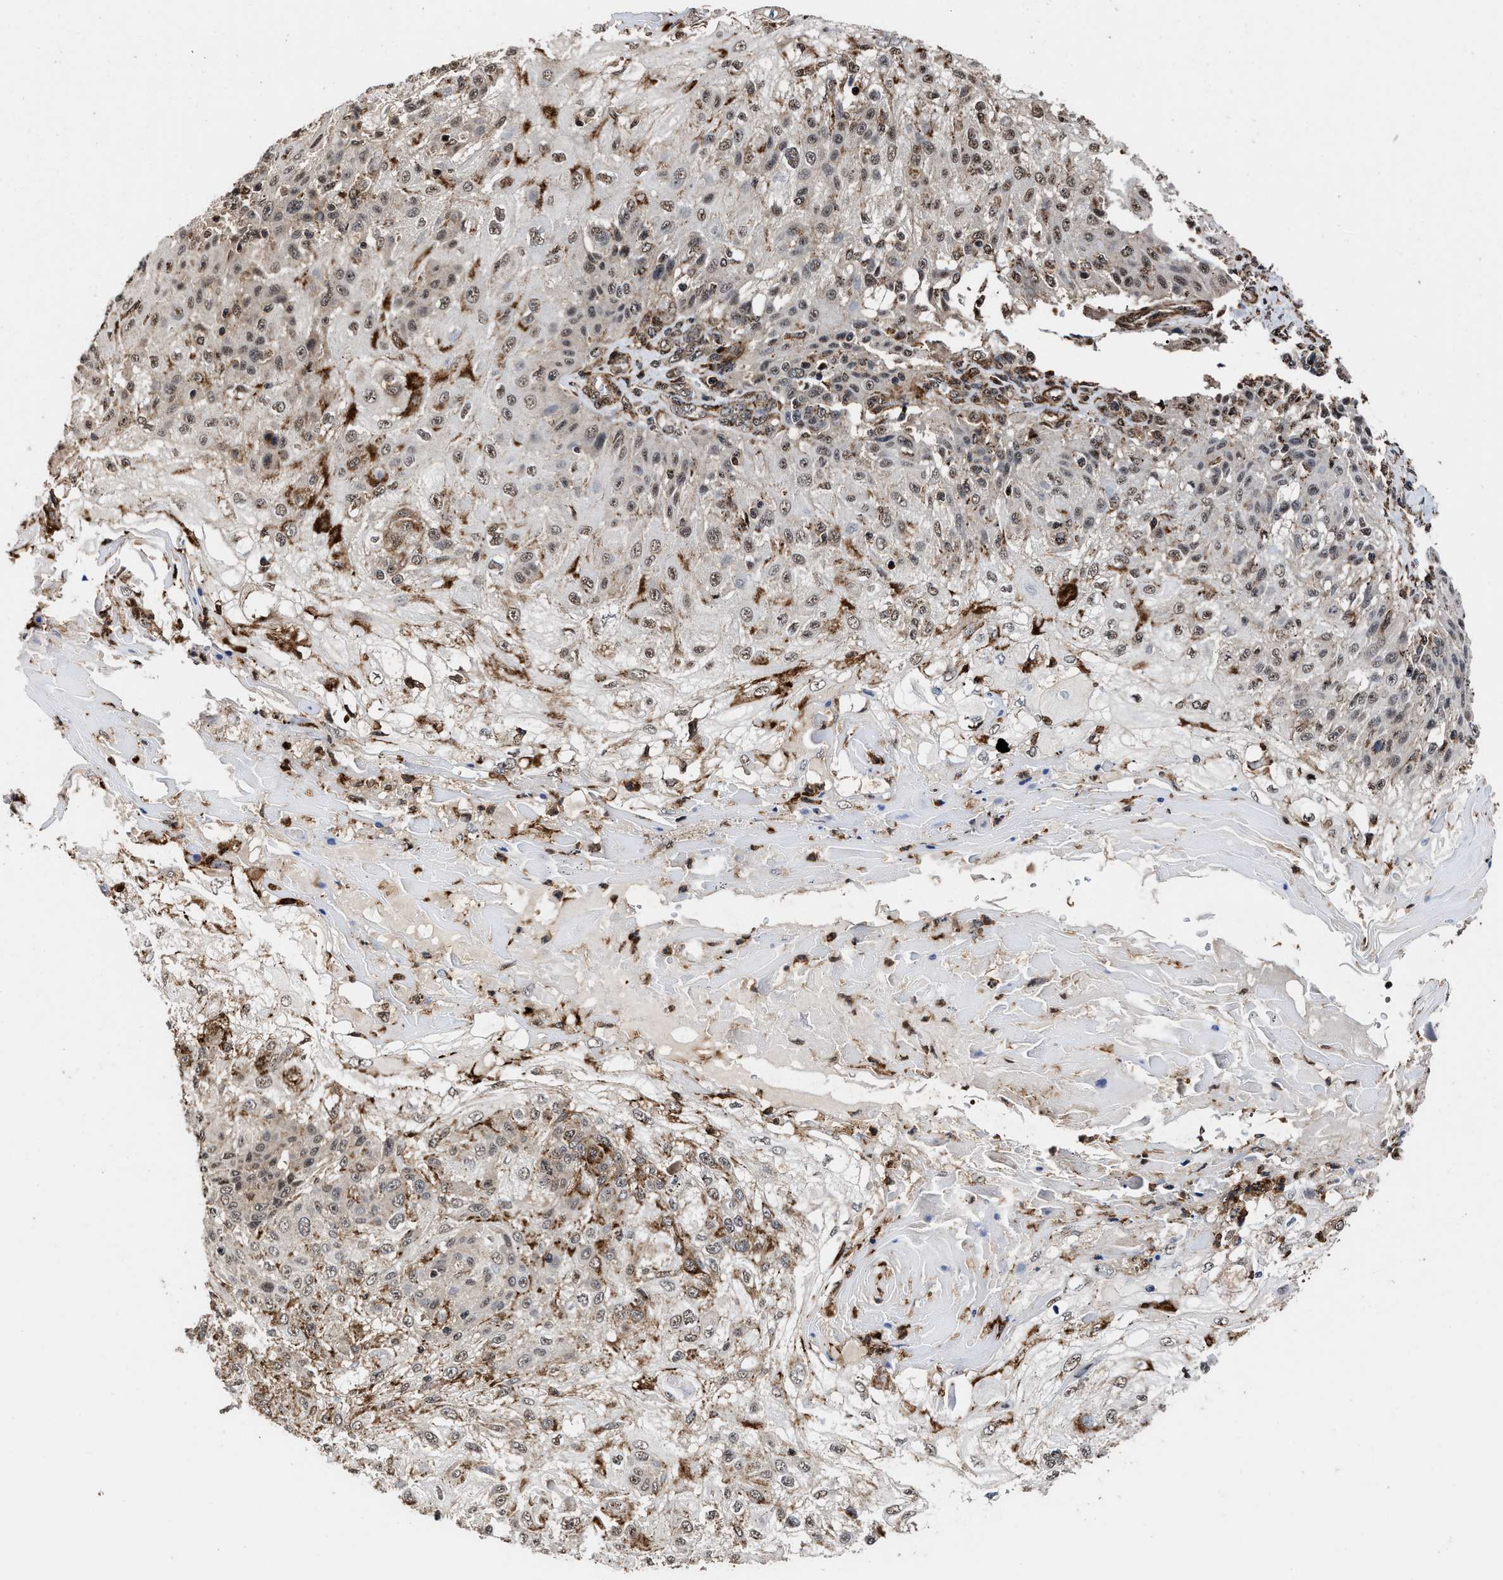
{"staining": {"intensity": "weak", "quantity": ">75%", "location": "cytoplasmic/membranous,nuclear"}, "tissue": "skin cancer", "cell_type": "Tumor cells", "image_type": "cancer", "snomed": [{"axis": "morphology", "description": "Normal tissue, NOS"}, {"axis": "morphology", "description": "Squamous cell carcinoma, NOS"}, {"axis": "topography", "description": "Skin"}], "caption": "Immunohistochemical staining of squamous cell carcinoma (skin) exhibits low levels of weak cytoplasmic/membranous and nuclear positivity in approximately >75% of tumor cells.", "gene": "SEPTIN2", "patient": {"sex": "female", "age": 83}}